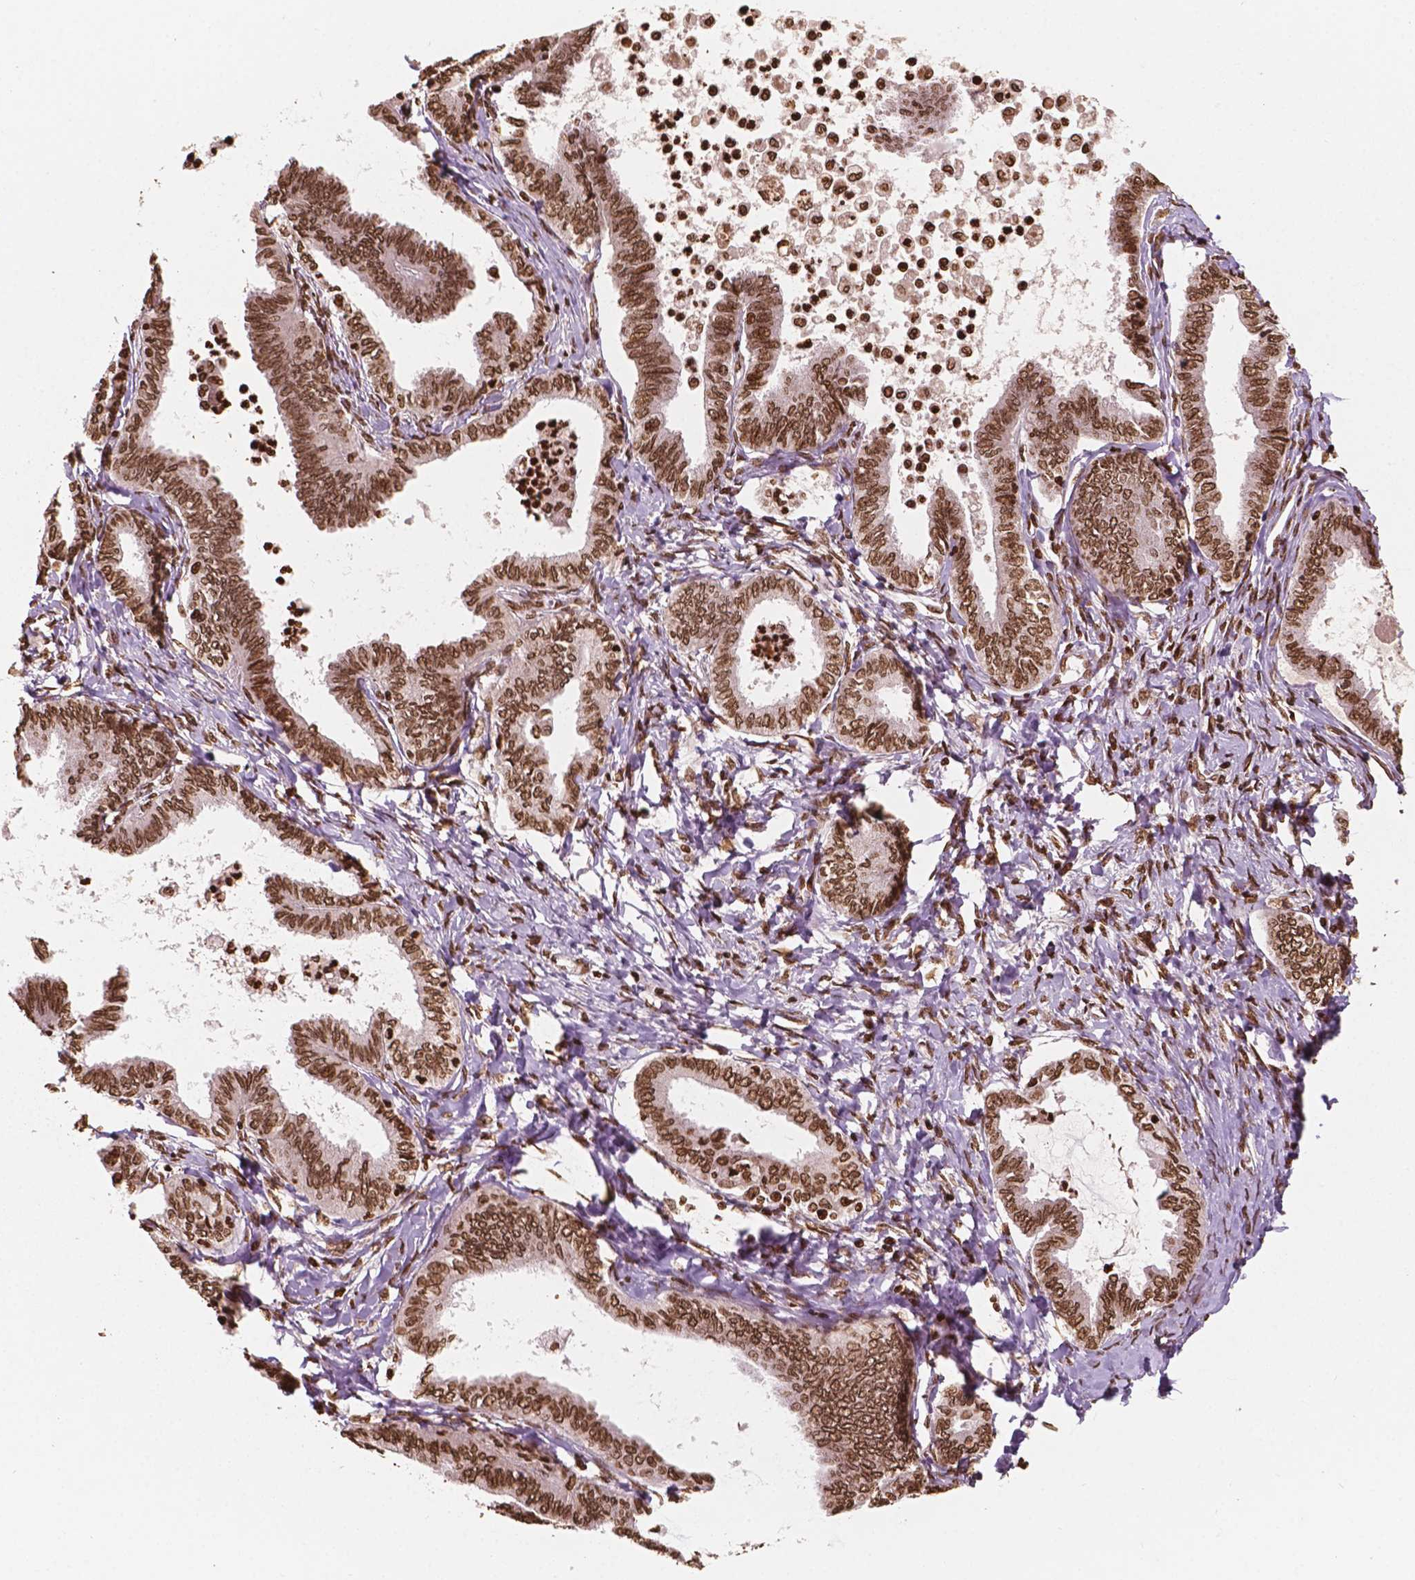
{"staining": {"intensity": "strong", "quantity": ">75%", "location": "nuclear"}, "tissue": "ovarian cancer", "cell_type": "Tumor cells", "image_type": "cancer", "snomed": [{"axis": "morphology", "description": "Carcinoma, endometroid"}, {"axis": "topography", "description": "Ovary"}], "caption": "Endometroid carcinoma (ovarian) stained with a brown dye exhibits strong nuclear positive expression in approximately >75% of tumor cells.", "gene": "H3C7", "patient": {"sex": "female", "age": 70}}